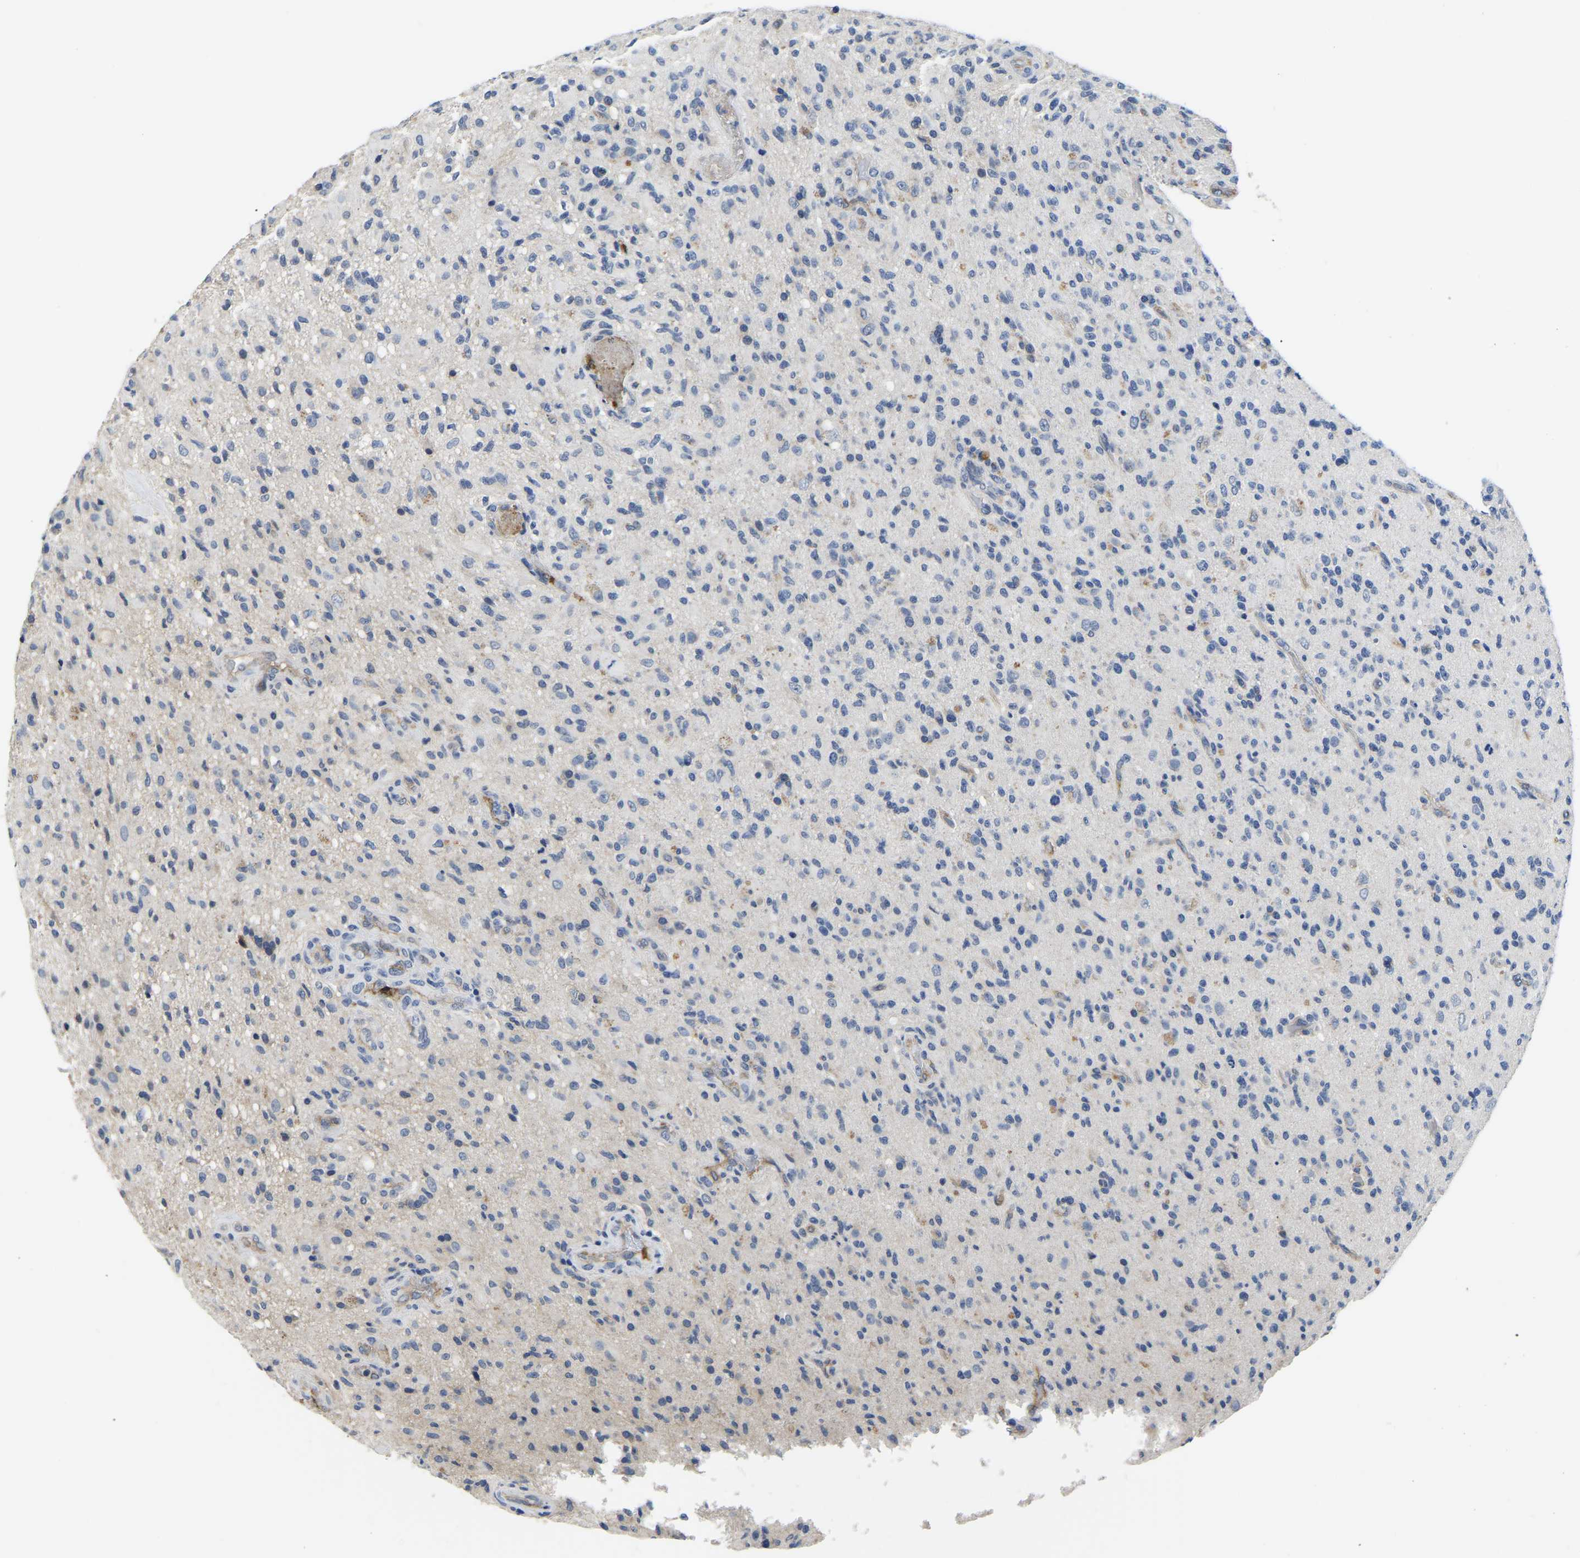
{"staining": {"intensity": "negative", "quantity": "none", "location": "none"}, "tissue": "glioma", "cell_type": "Tumor cells", "image_type": "cancer", "snomed": [{"axis": "morphology", "description": "Glioma, malignant, High grade"}, {"axis": "topography", "description": "Brain"}], "caption": "Tumor cells show no significant expression in glioma.", "gene": "ITGA2", "patient": {"sex": "male", "age": 71}}